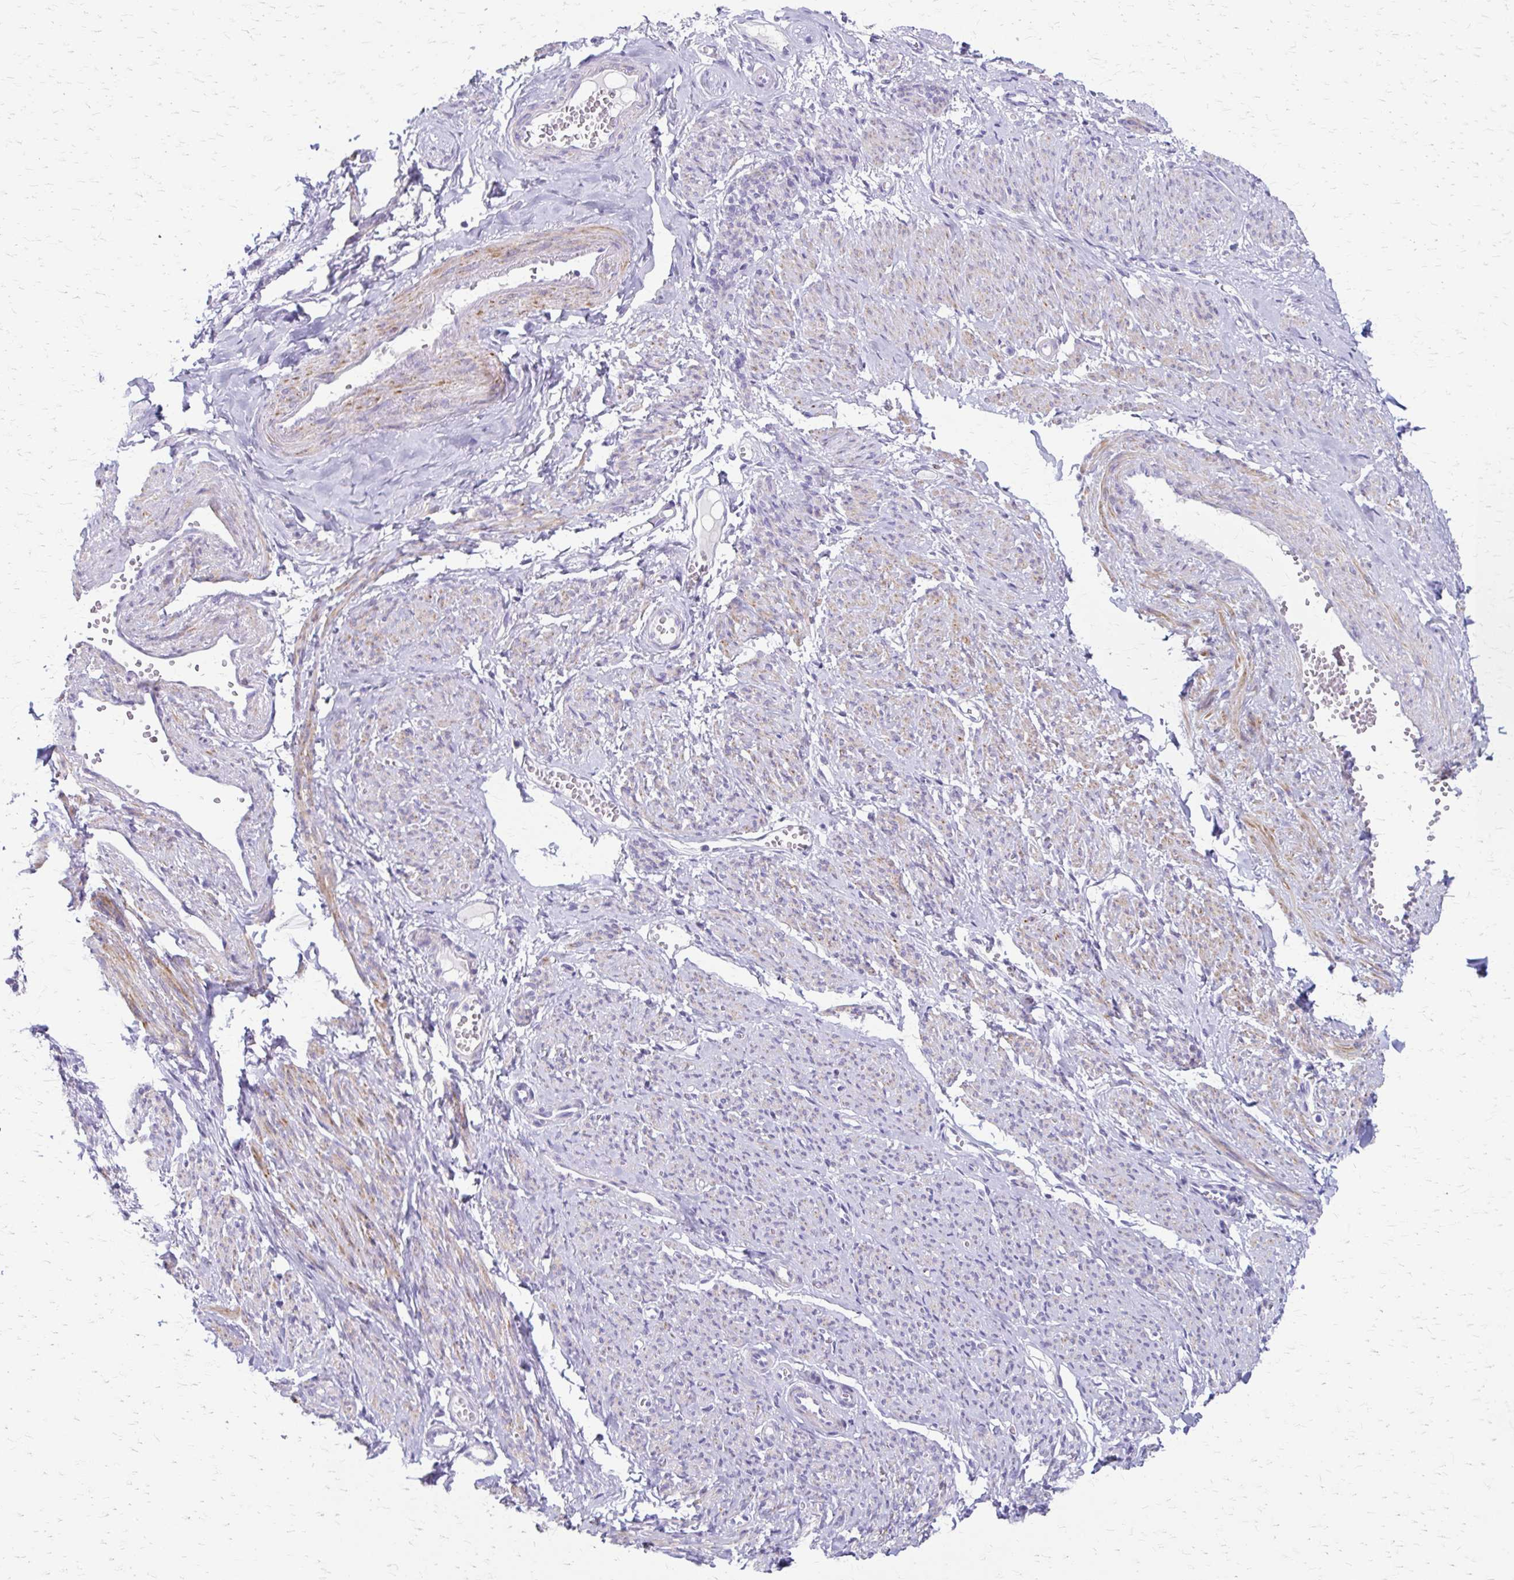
{"staining": {"intensity": "moderate", "quantity": "25%-75%", "location": "cytoplasmic/membranous"}, "tissue": "smooth muscle", "cell_type": "Smooth muscle cells", "image_type": "normal", "snomed": [{"axis": "morphology", "description": "Normal tissue, NOS"}, {"axis": "topography", "description": "Smooth muscle"}], "caption": "Immunohistochemical staining of unremarkable smooth muscle displays 25%-75% levels of moderate cytoplasmic/membranous protein expression in approximately 25%-75% of smooth muscle cells. The protein is shown in brown color, while the nuclei are stained blue.", "gene": "ZSCAN5B", "patient": {"sex": "female", "age": 65}}